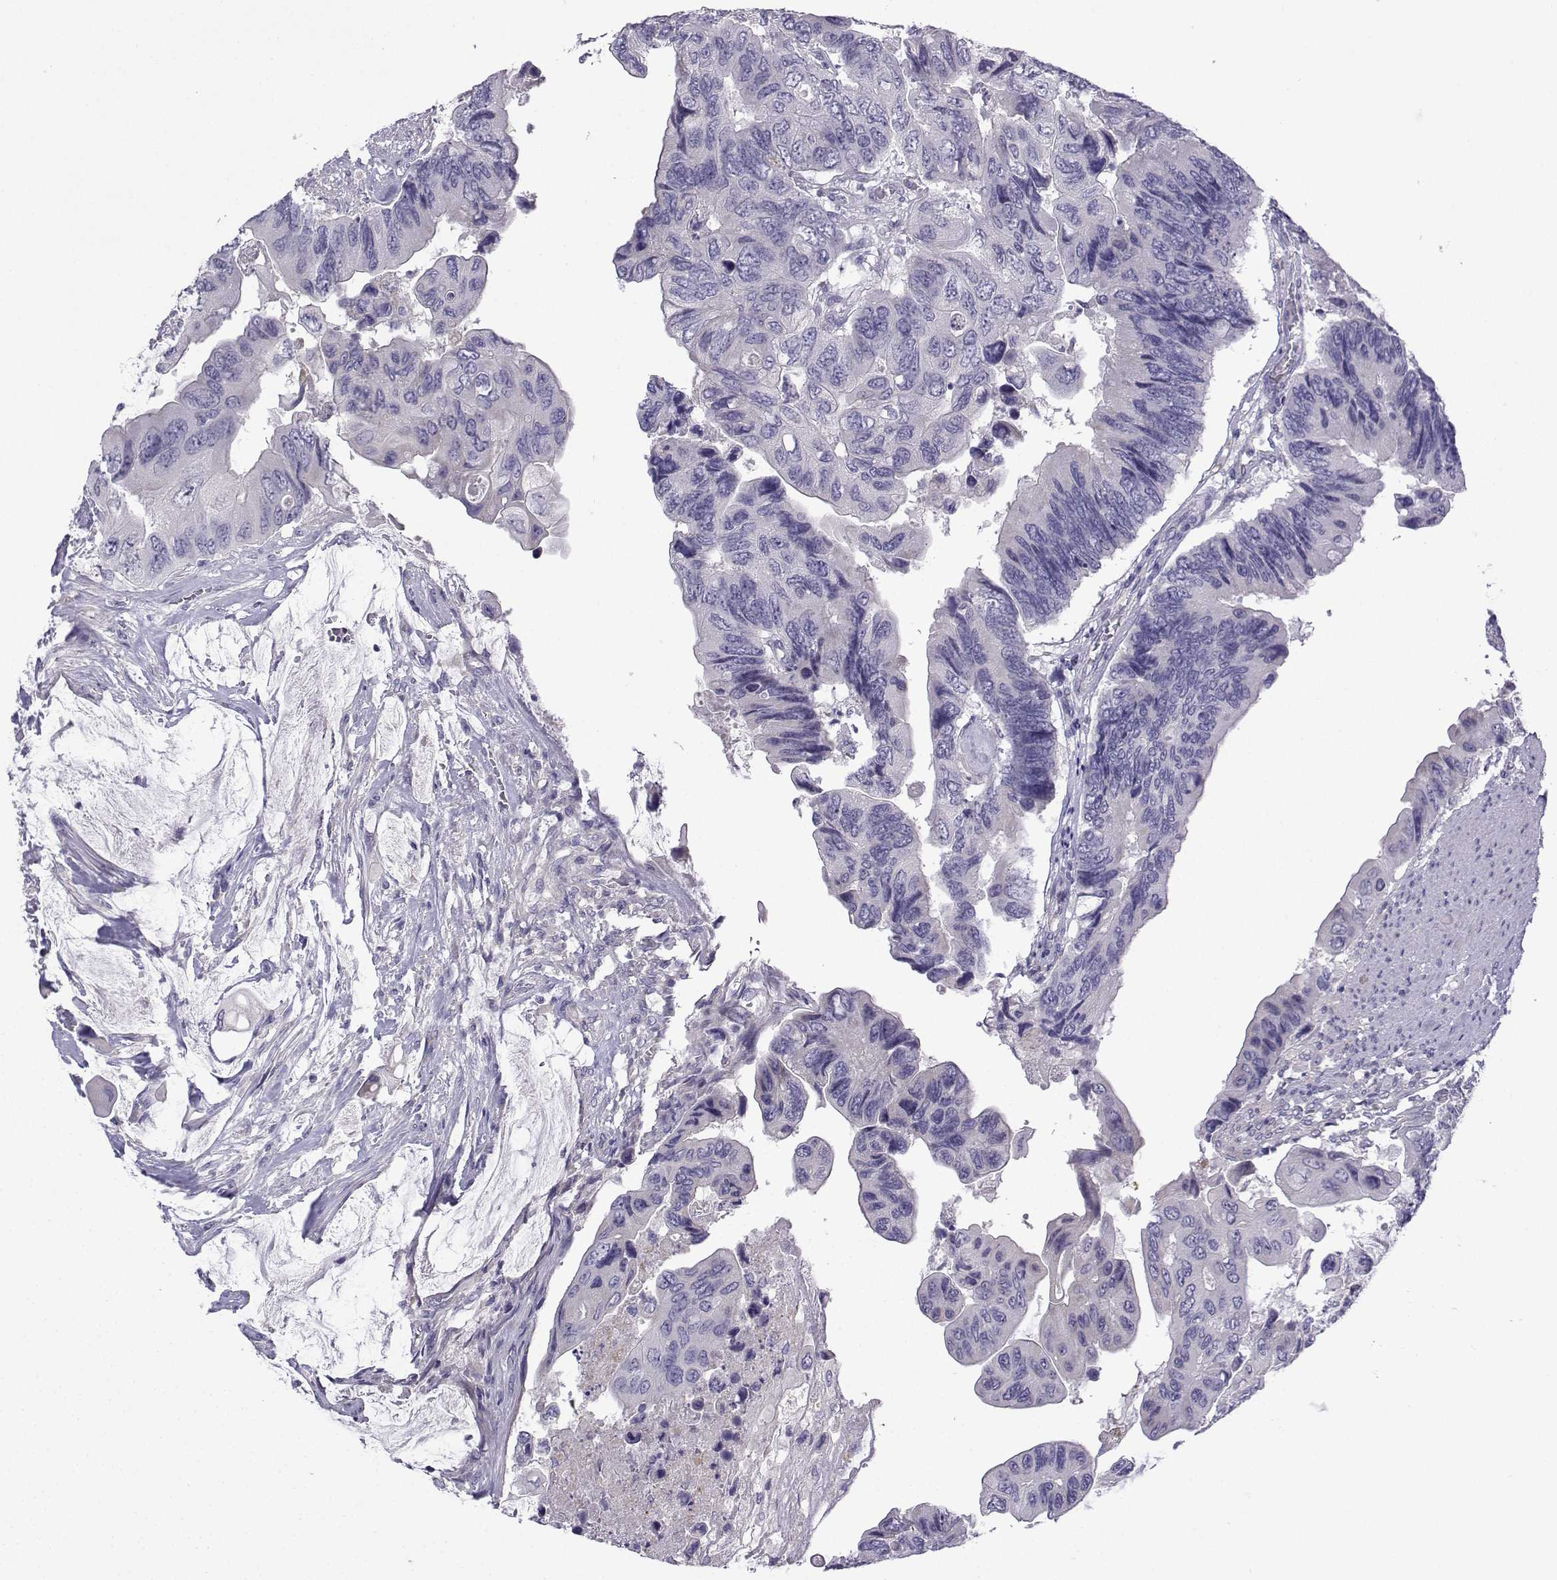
{"staining": {"intensity": "negative", "quantity": "none", "location": "none"}, "tissue": "colorectal cancer", "cell_type": "Tumor cells", "image_type": "cancer", "snomed": [{"axis": "morphology", "description": "Adenocarcinoma, NOS"}, {"axis": "topography", "description": "Rectum"}], "caption": "Colorectal cancer stained for a protein using immunohistochemistry demonstrates no staining tumor cells.", "gene": "SPACA7", "patient": {"sex": "male", "age": 63}}